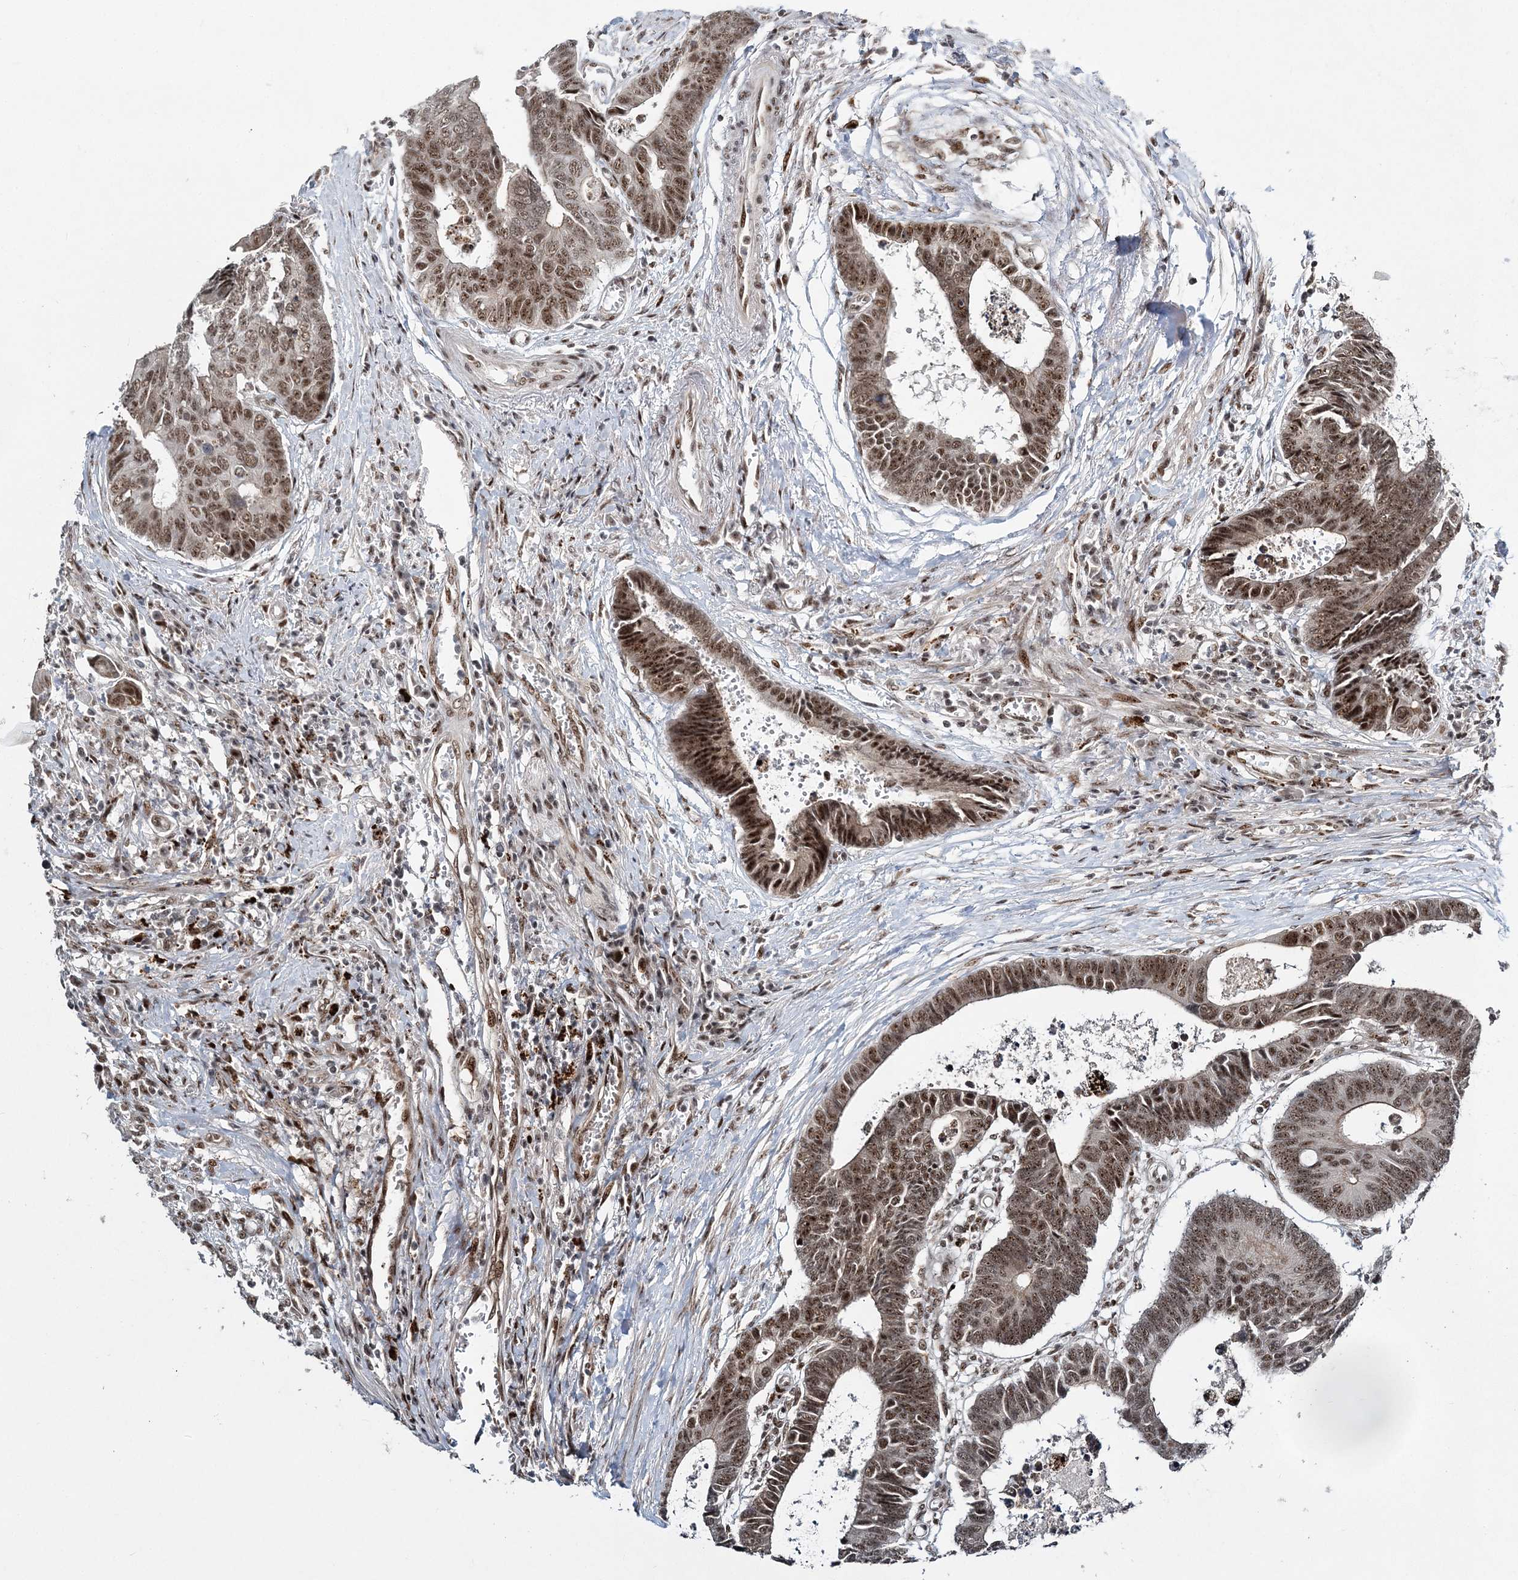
{"staining": {"intensity": "moderate", "quantity": ">75%", "location": "nuclear"}, "tissue": "colorectal cancer", "cell_type": "Tumor cells", "image_type": "cancer", "snomed": [{"axis": "morphology", "description": "Adenocarcinoma, NOS"}, {"axis": "topography", "description": "Rectum"}], "caption": "Adenocarcinoma (colorectal) stained with a protein marker exhibits moderate staining in tumor cells.", "gene": "CWC22", "patient": {"sex": "male", "age": 84}}